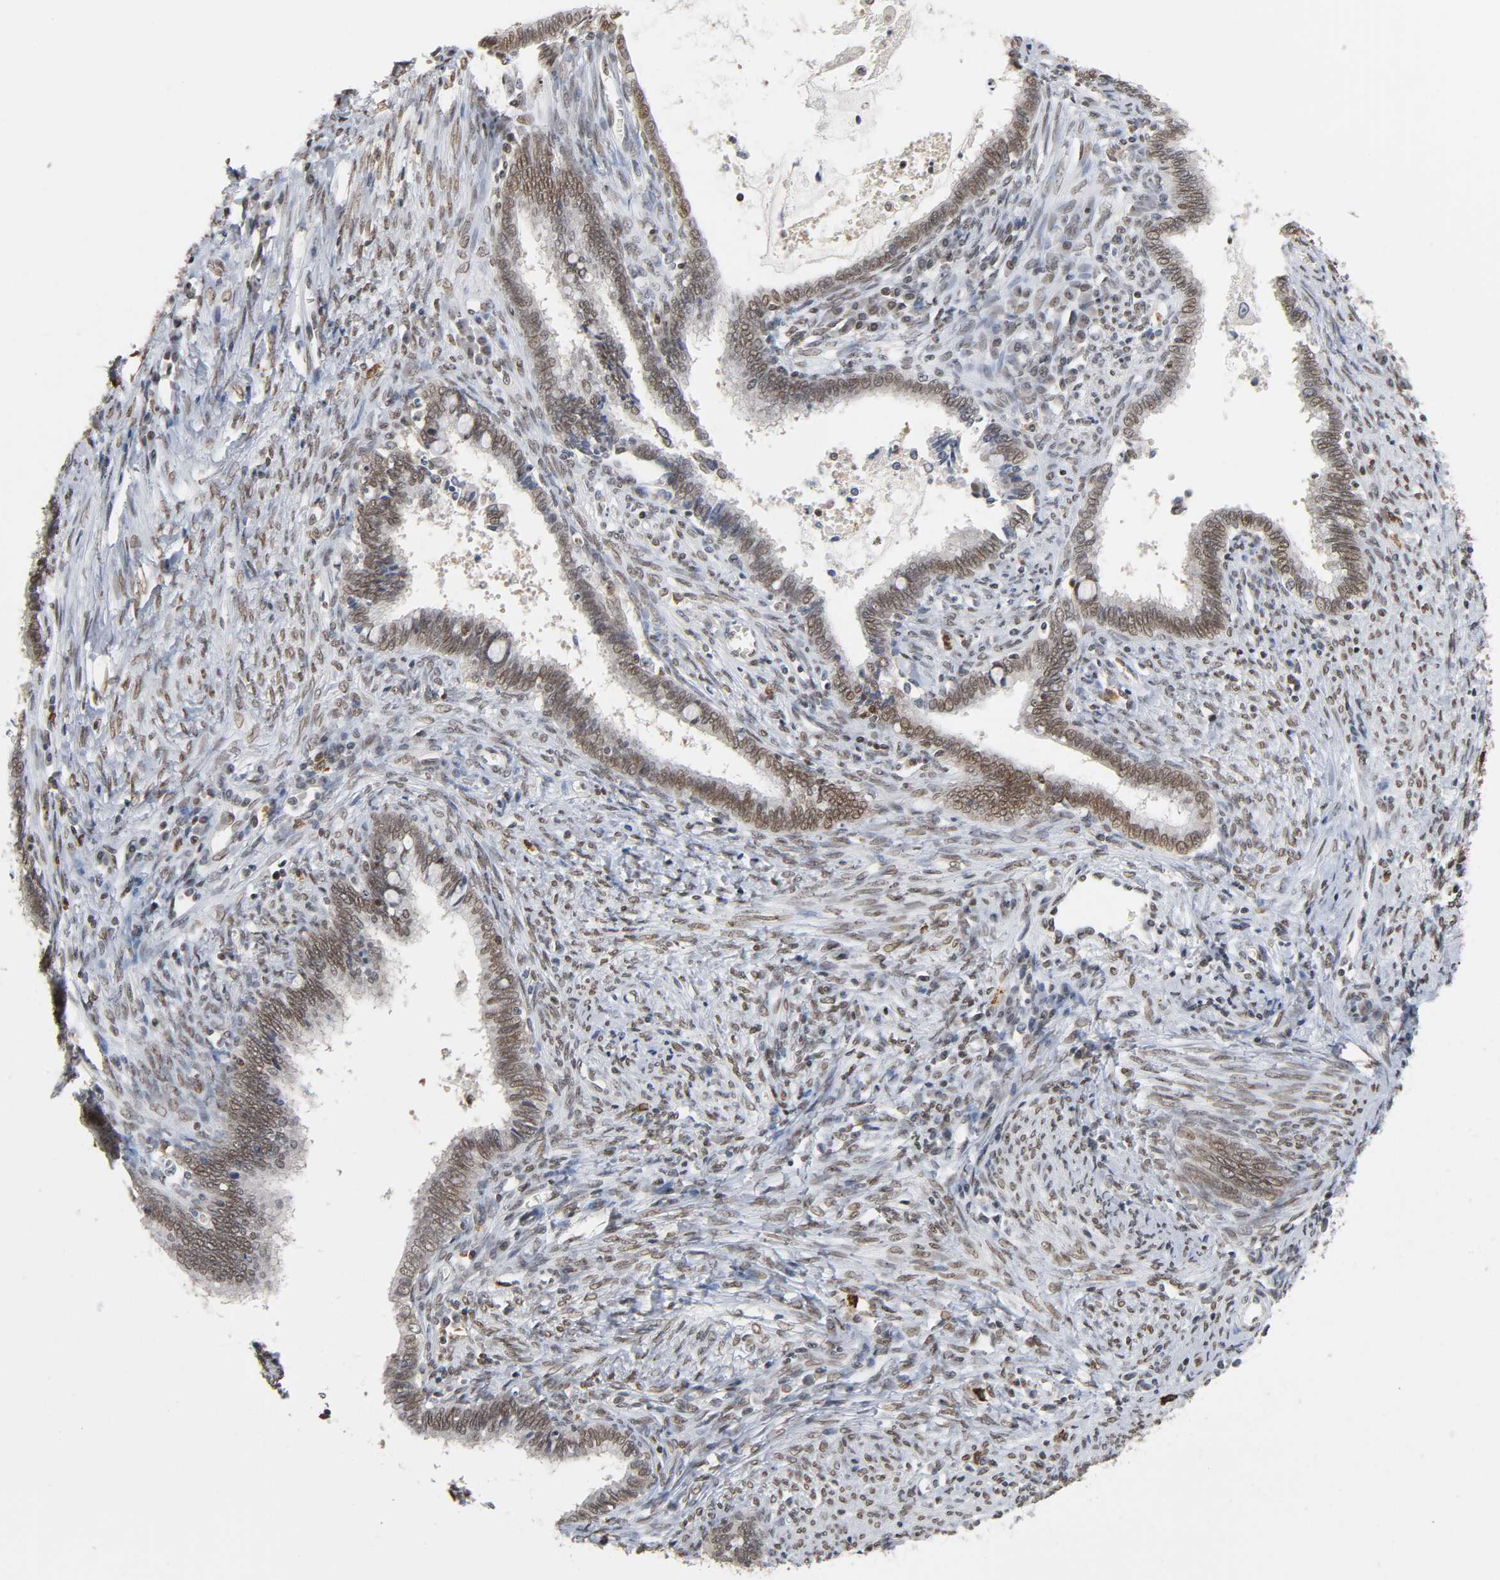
{"staining": {"intensity": "moderate", "quantity": ">75%", "location": "nuclear"}, "tissue": "cervical cancer", "cell_type": "Tumor cells", "image_type": "cancer", "snomed": [{"axis": "morphology", "description": "Adenocarcinoma, NOS"}, {"axis": "topography", "description": "Cervix"}], "caption": "Moderate nuclear protein staining is seen in approximately >75% of tumor cells in cervical adenocarcinoma. The staining is performed using DAB brown chromogen to label protein expression. The nuclei are counter-stained blue using hematoxylin.", "gene": "SUMO1", "patient": {"sex": "female", "age": 44}}